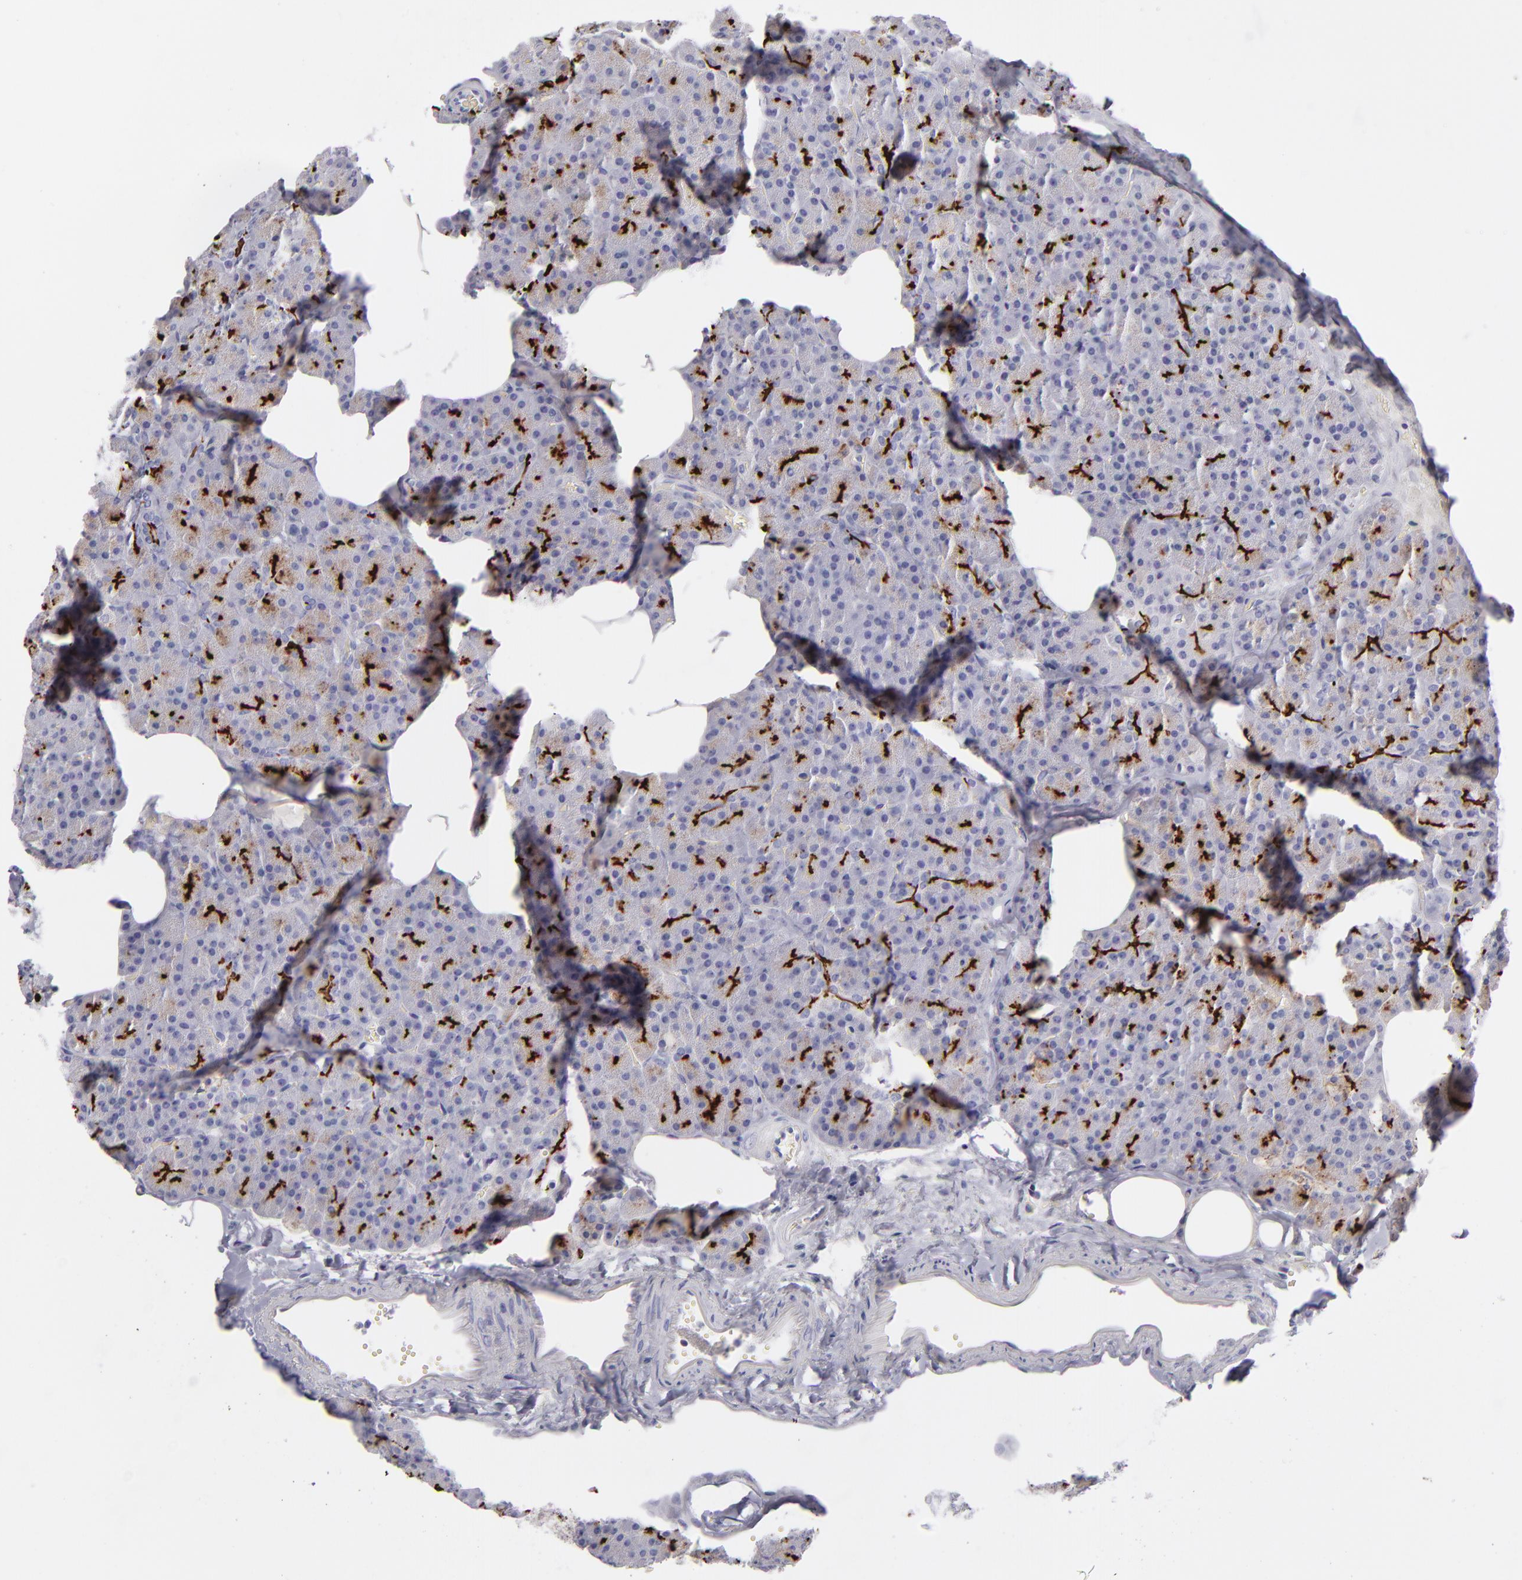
{"staining": {"intensity": "strong", "quantity": "25%-75%", "location": "cytoplasmic/membranous"}, "tissue": "pancreas", "cell_type": "Exocrine glandular cells", "image_type": "normal", "snomed": [{"axis": "morphology", "description": "Normal tissue, NOS"}, {"axis": "topography", "description": "Pancreas"}], "caption": "Immunohistochemistry (IHC) (DAB (3,3'-diaminobenzidine)) staining of unremarkable human pancreas reveals strong cytoplasmic/membranous protein expression in about 25%-75% of exocrine glandular cells.", "gene": "ANPEP", "patient": {"sex": "female", "age": 35}}